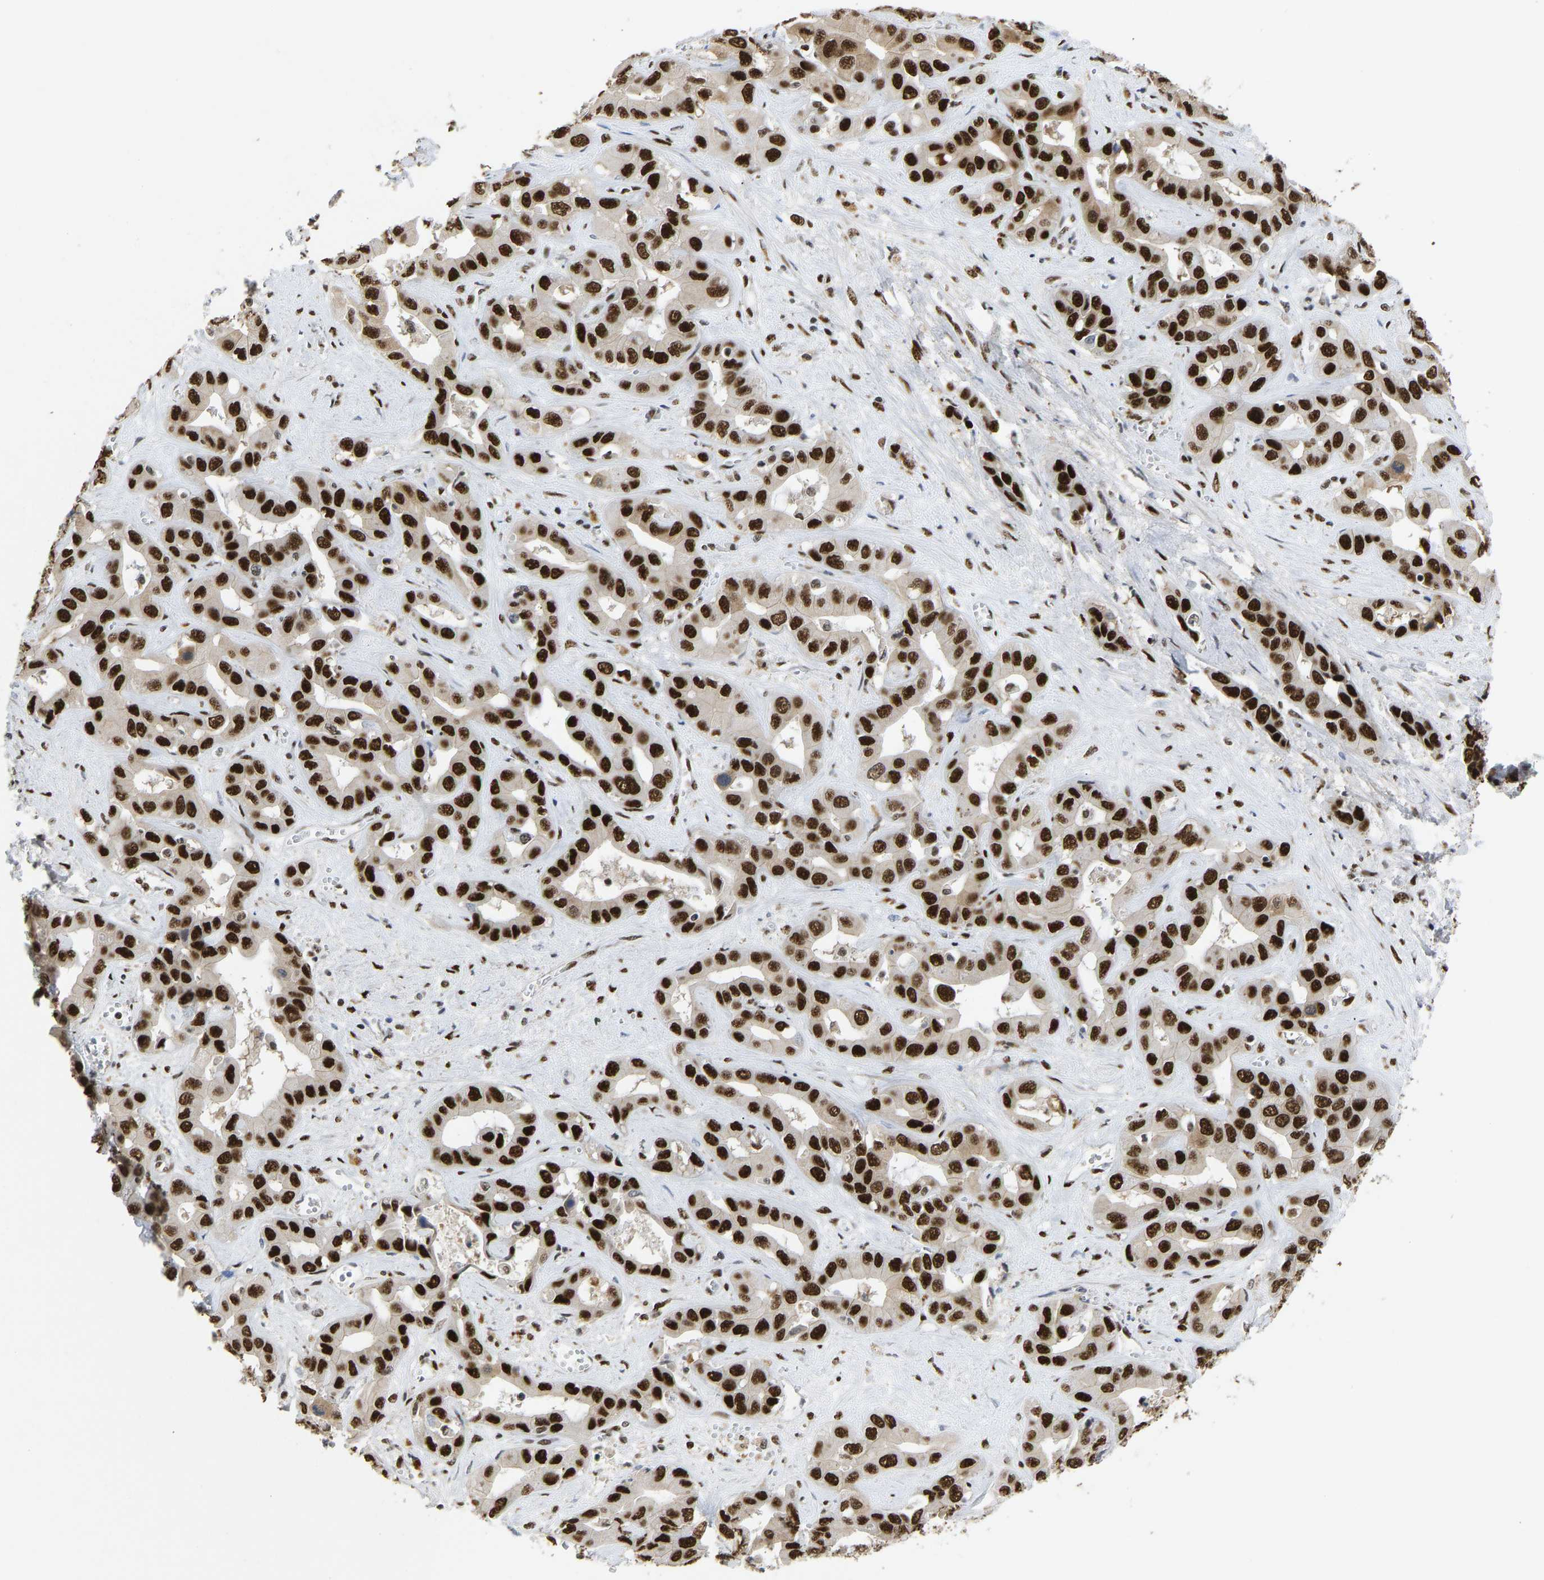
{"staining": {"intensity": "strong", "quantity": ">75%", "location": "nuclear"}, "tissue": "liver cancer", "cell_type": "Tumor cells", "image_type": "cancer", "snomed": [{"axis": "morphology", "description": "Cholangiocarcinoma"}, {"axis": "topography", "description": "Liver"}], "caption": "Immunohistochemistry (DAB (3,3'-diaminobenzidine)) staining of cholangiocarcinoma (liver) shows strong nuclear protein positivity in about >75% of tumor cells. (DAB IHC, brown staining for protein, blue staining for nuclei).", "gene": "FOXK1", "patient": {"sex": "female", "age": 52}}